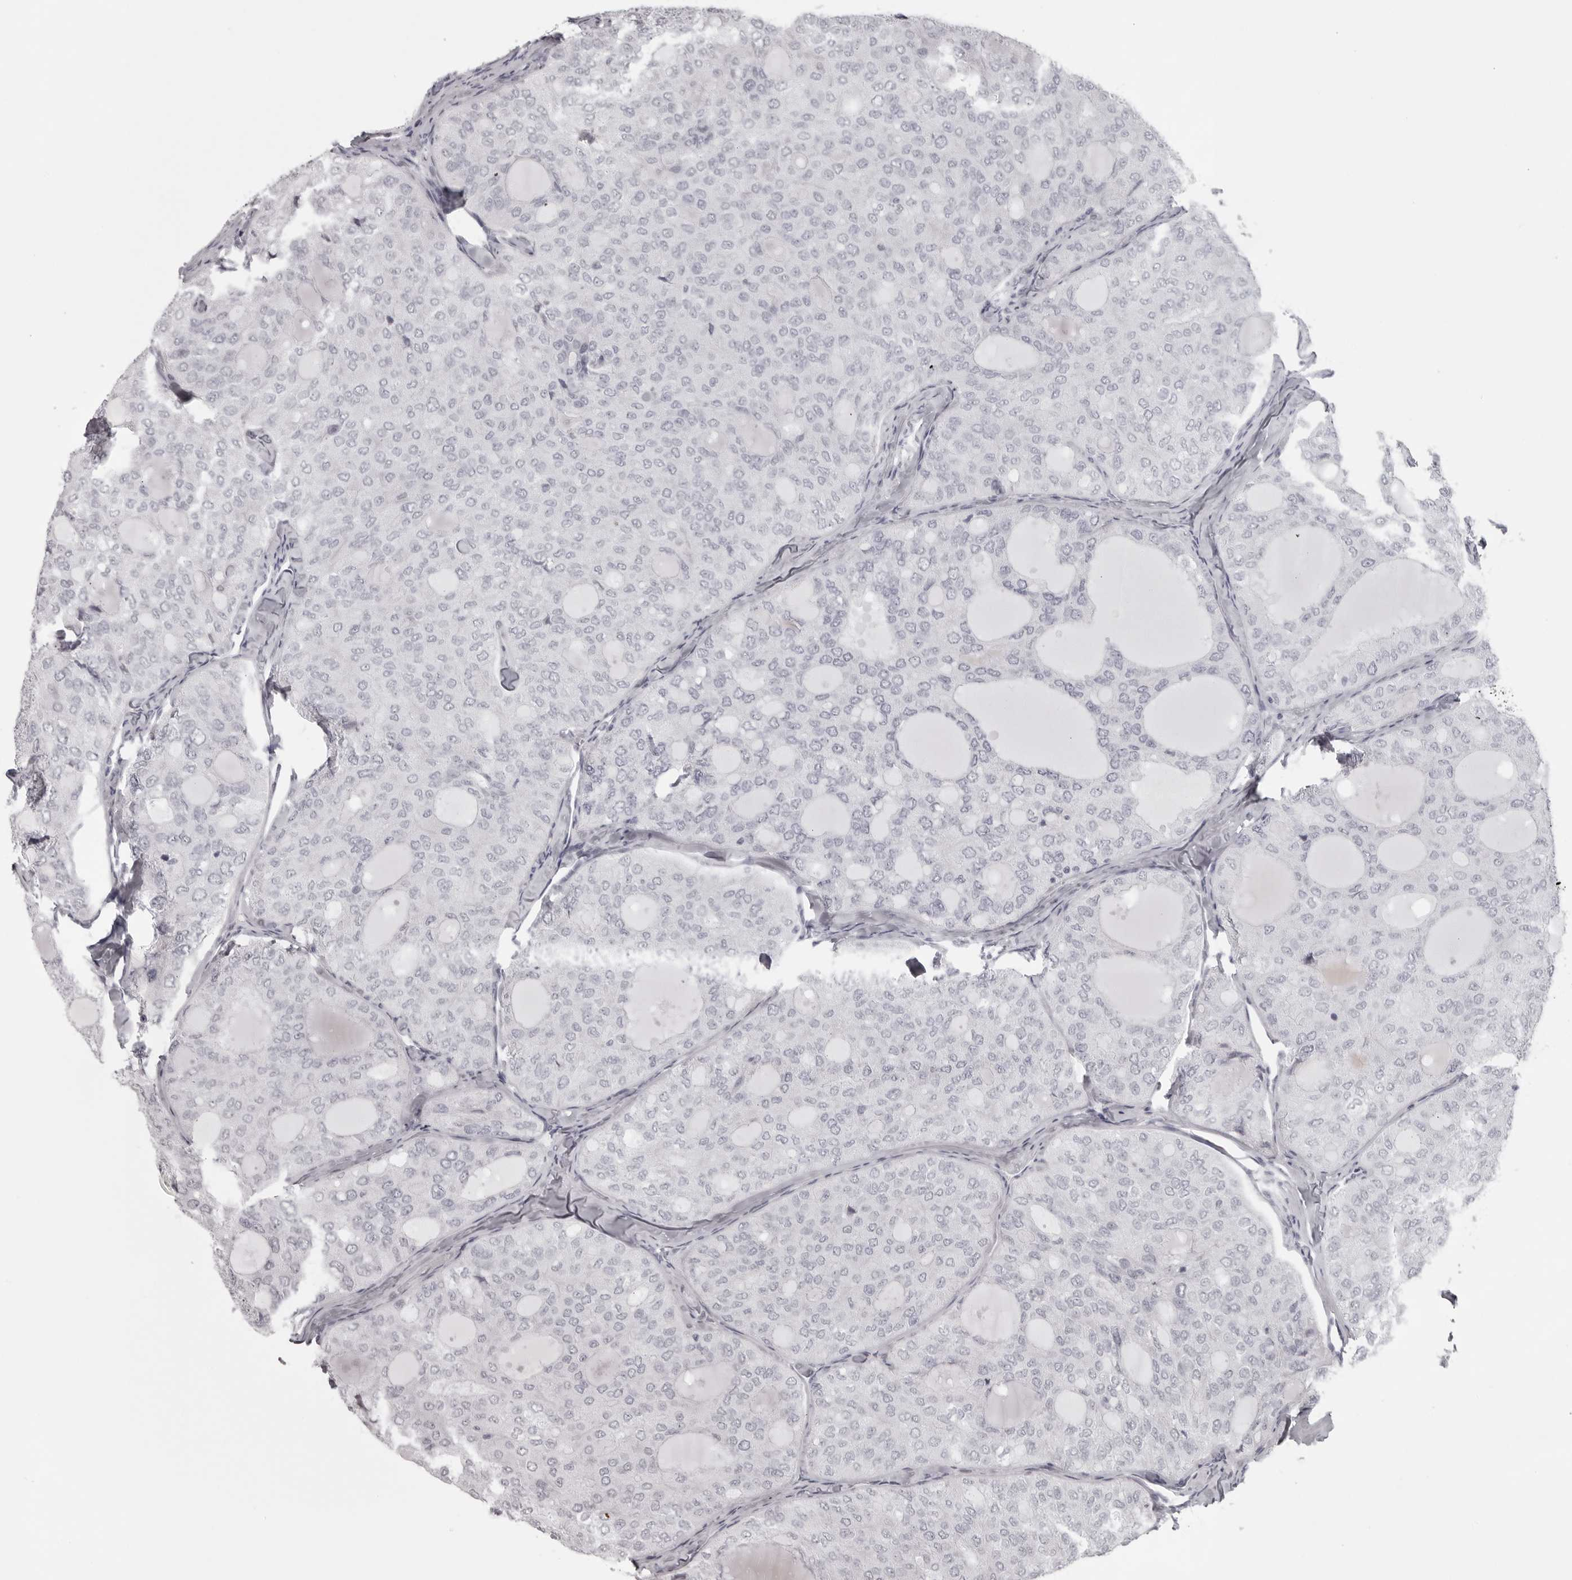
{"staining": {"intensity": "negative", "quantity": "none", "location": "none"}, "tissue": "thyroid cancer", "cell_type": "Tumor cells", "image_type": "cancer", "snomed": [{"axis": "morphology", "description": "Follicular adenoma carcinoma, NOS"}, {"axis": "topography", "description": "Thyroid gland"}], "caption": "Immunohistochemical staining of human thyroid cancer exhibits no significant staining in tumor cells. (Brightfield microscopy of DAB (3,3'-diaminobenzidine) immunohistochemistry (IHC) at high magnification).", "gene": "NUDT18", "patient": {"sex": "male", "age": 75}}